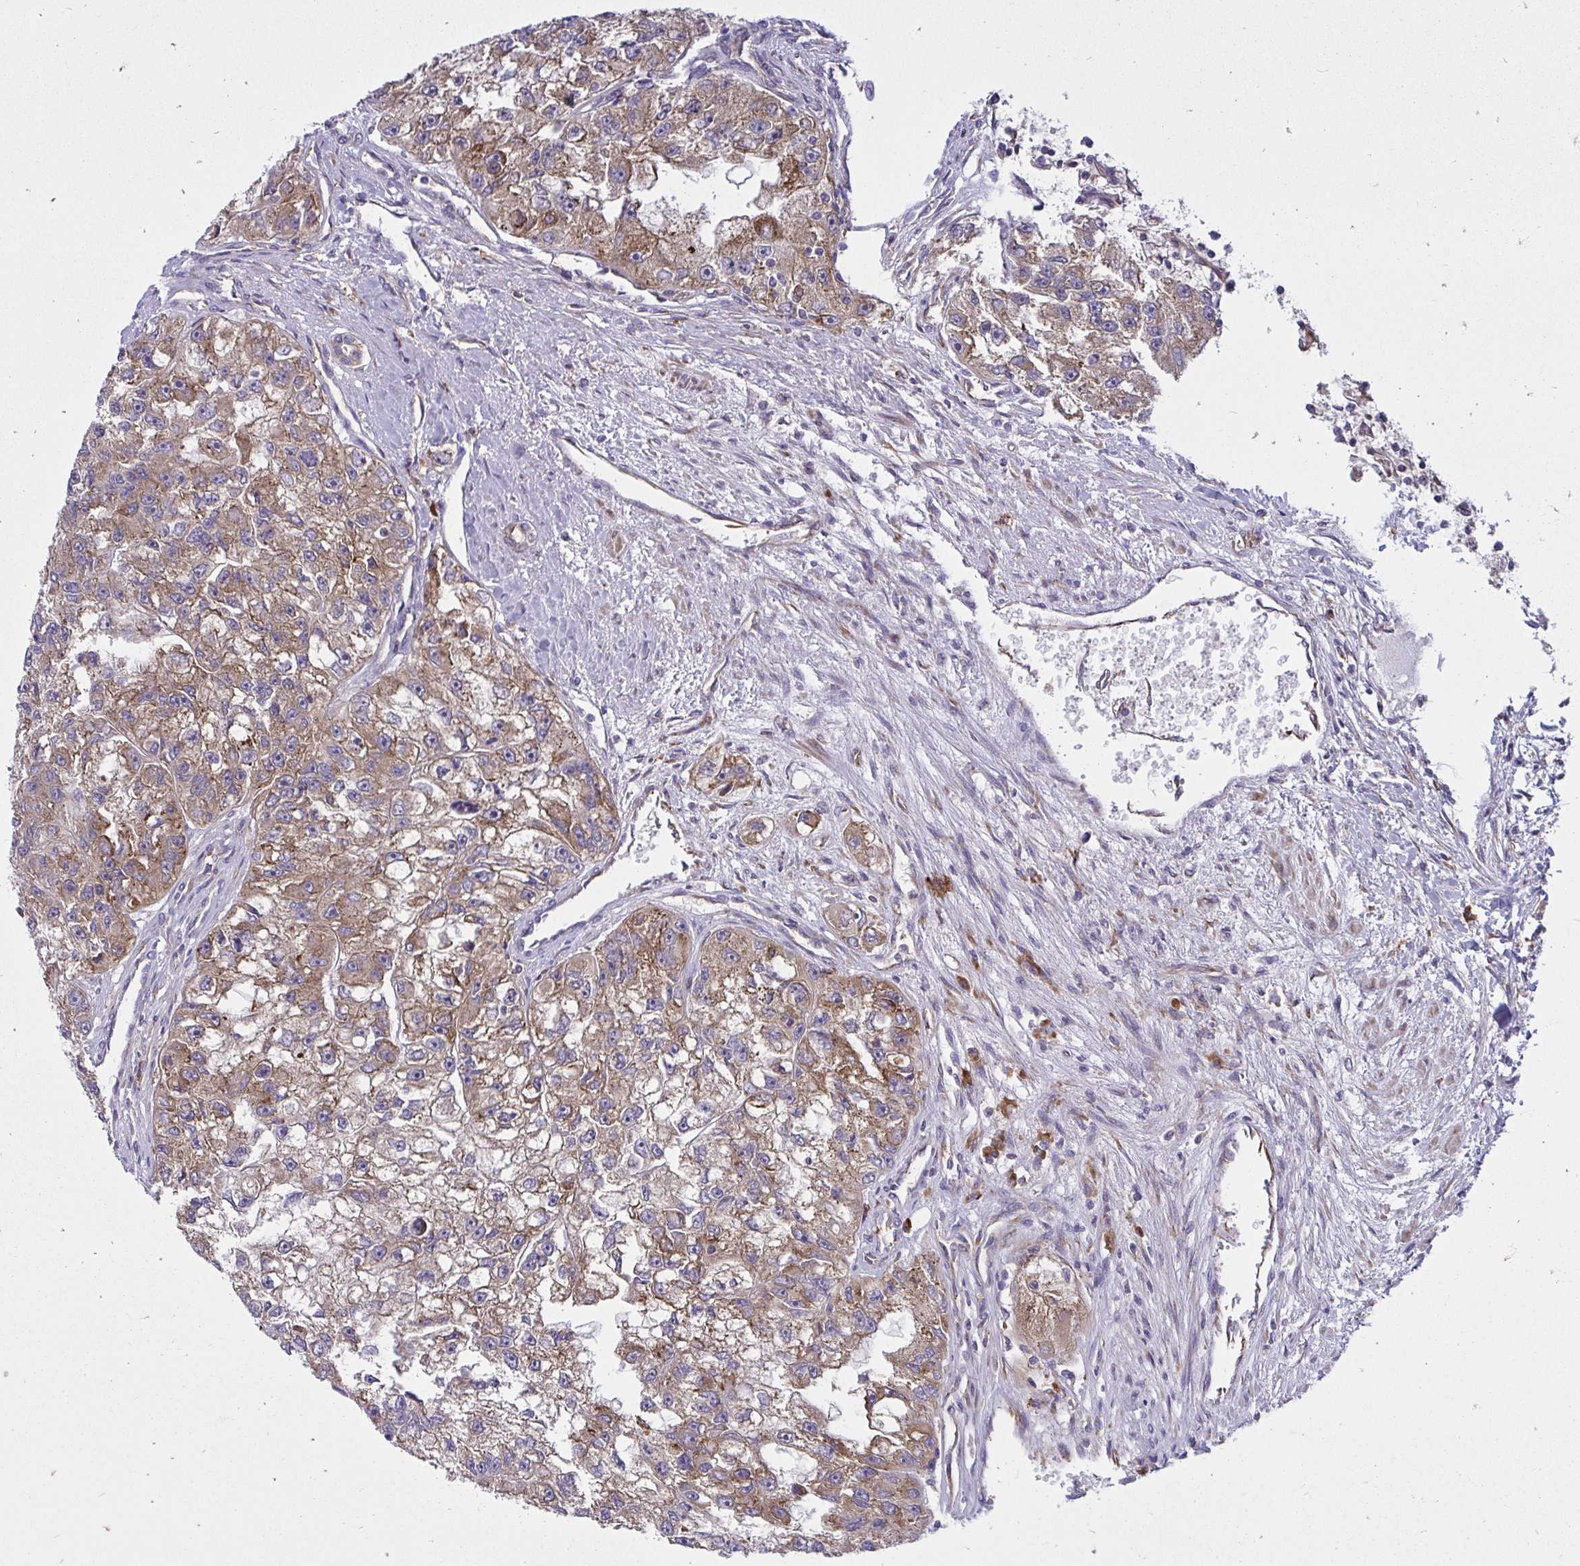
{"staining": {"intensity": "moderate", "quantity": ">75%", "location": "cytoplasmic/membranous"}, "tissue": "renal cancer", "cell_type": "Tumor cells", "image_type": "cancer", "snomed": [{"axis": "morphology", "description": "Adenocarcinoma, NOS"}, {"axis": "topography", "description": "Kidney"}], "caption": "Brown immunohistochemical staining in renal adenocarcinoma displays moderate cytoplasmic/membranous staining in approximately >75% of tumor cells.", "gene": "GFPT2", "patient": {"sex": "male", "age": 63}}